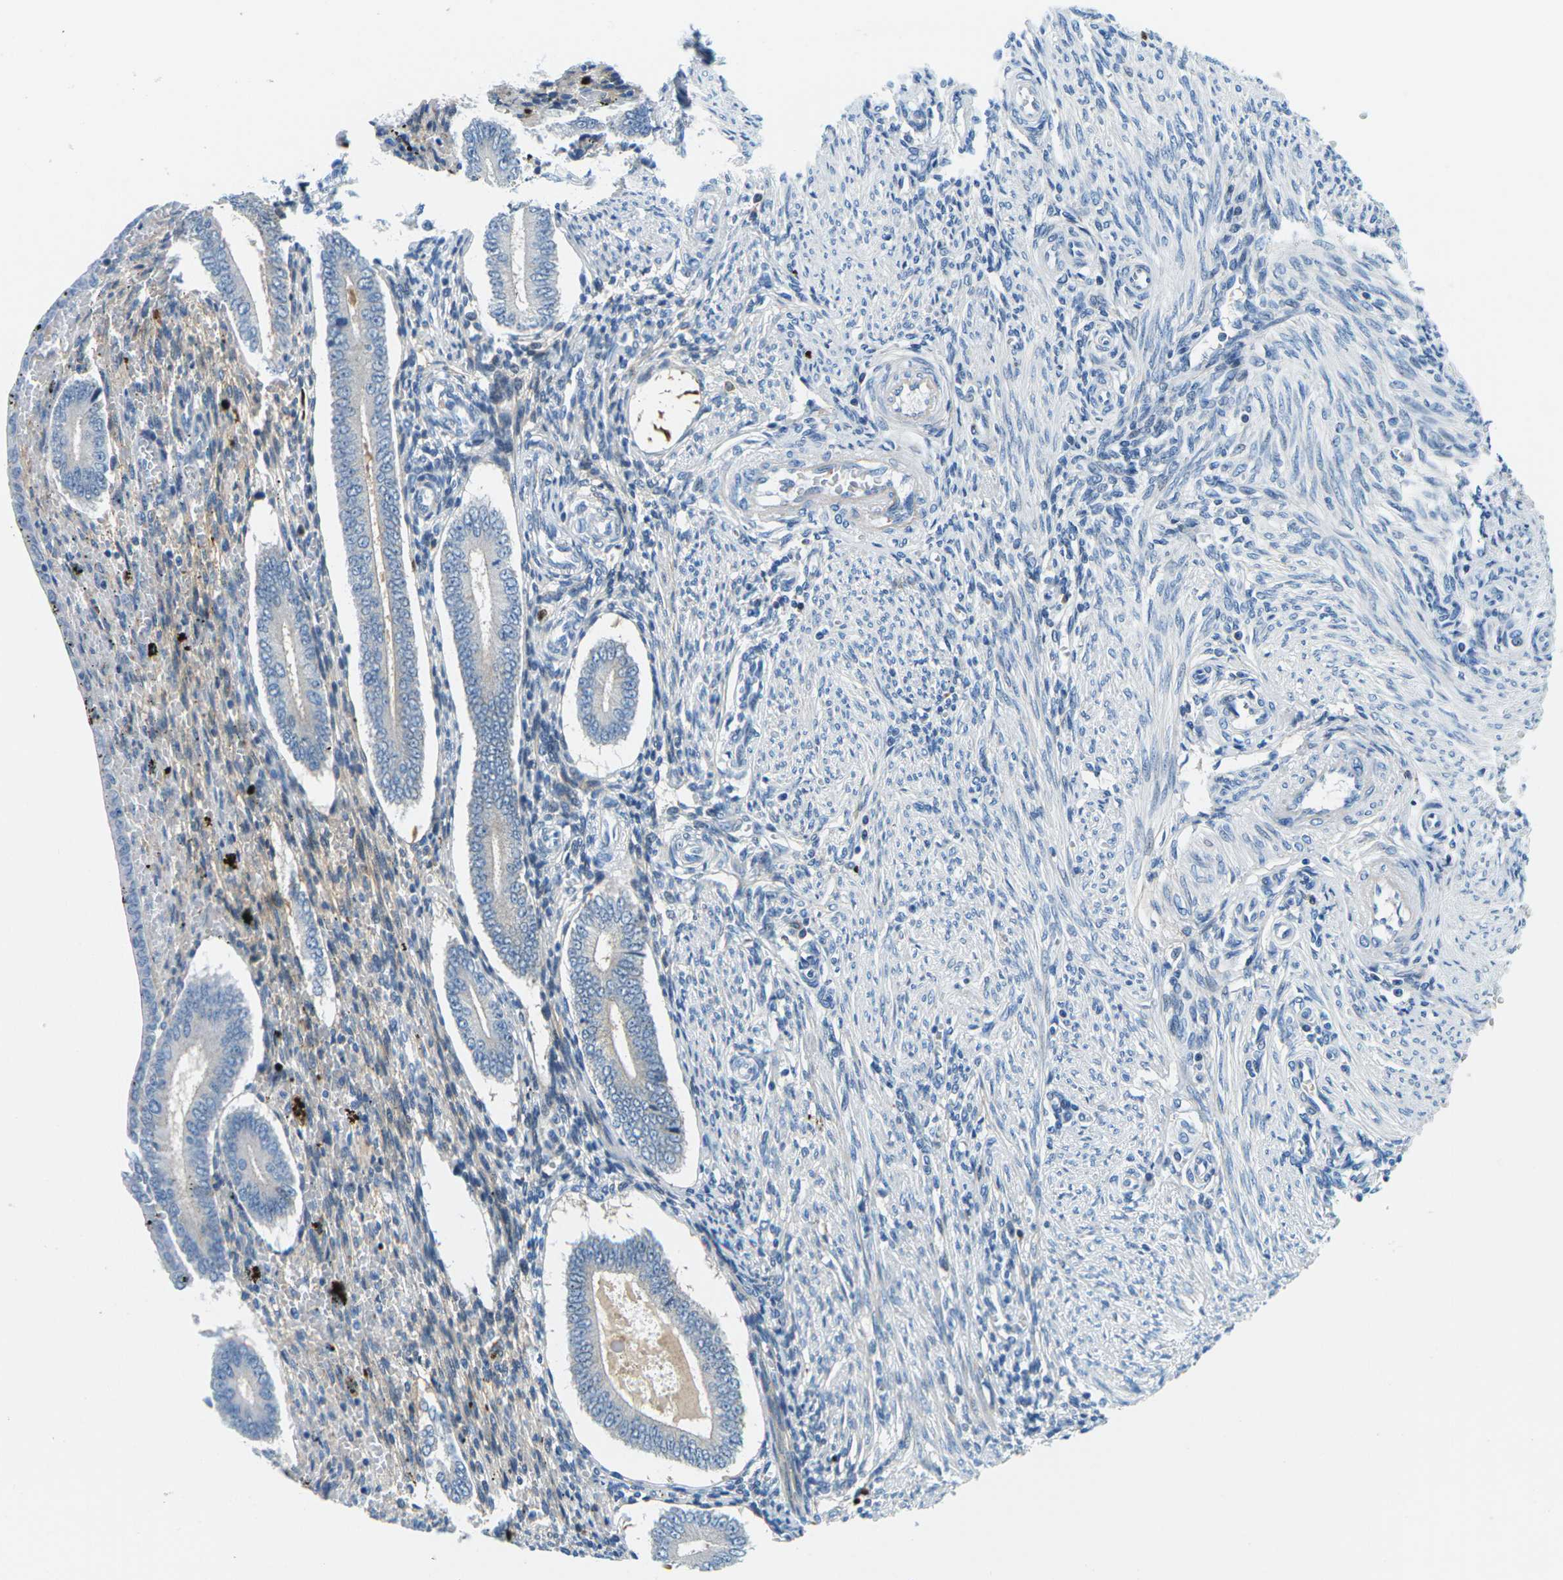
{"staining": {"intensity": "negative", "quantity": "none", "location": "none"}, "tissue": "endometrium", "cell_type": "Cells in endometrial stroma", "image_type": "normal", "snomed": [{"axis": "morphology", "description": "Normal tissue, NOS"}, {"axis": "topography", "description": "Endometrium"}], "caption": "DAB (3,3'-diaminobenzidine) immunohistochemical staining of normal endometrium exhibits no significant expression in cells in endometrial stroma.", "gene": "CFB", "patient": {"sex": "female", "age": 42}}